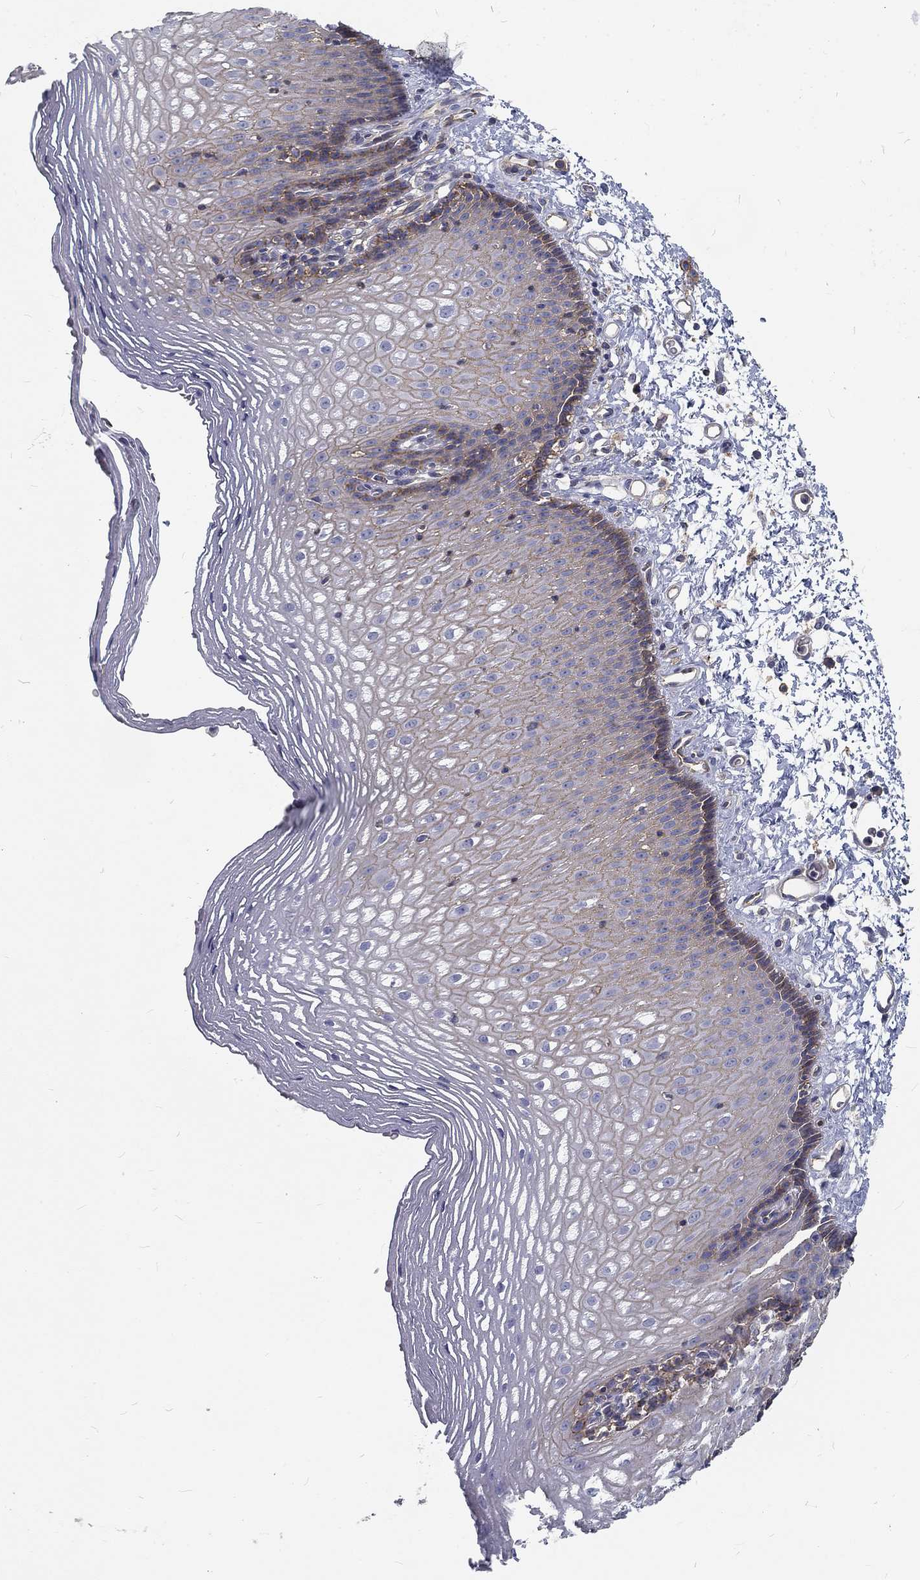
{"staining": {"intensity": "weak", "quantity": ">75%", "location": "cytoplasmic/membranous"}, "tissue": "esophagus", "cell_type": "Squamous epithelial cells", "image_type": "normal", "snomed": [{"axis": "morphology", "description": "Normal tissue, NOS"}, {"axis": "topography", "description": "Esophagus"}], "caption": "Esophagus stained for a protein displays weak cytoplasmic/membranous positivity in squamous epithelial cells. The protein of interest is stained brown, and the nuclei are stained in blue (DAB IHC with brightfield microscopy, high magnification).", "gene": "MTMR11", "patient": {"sex": "male", "age": 76}}